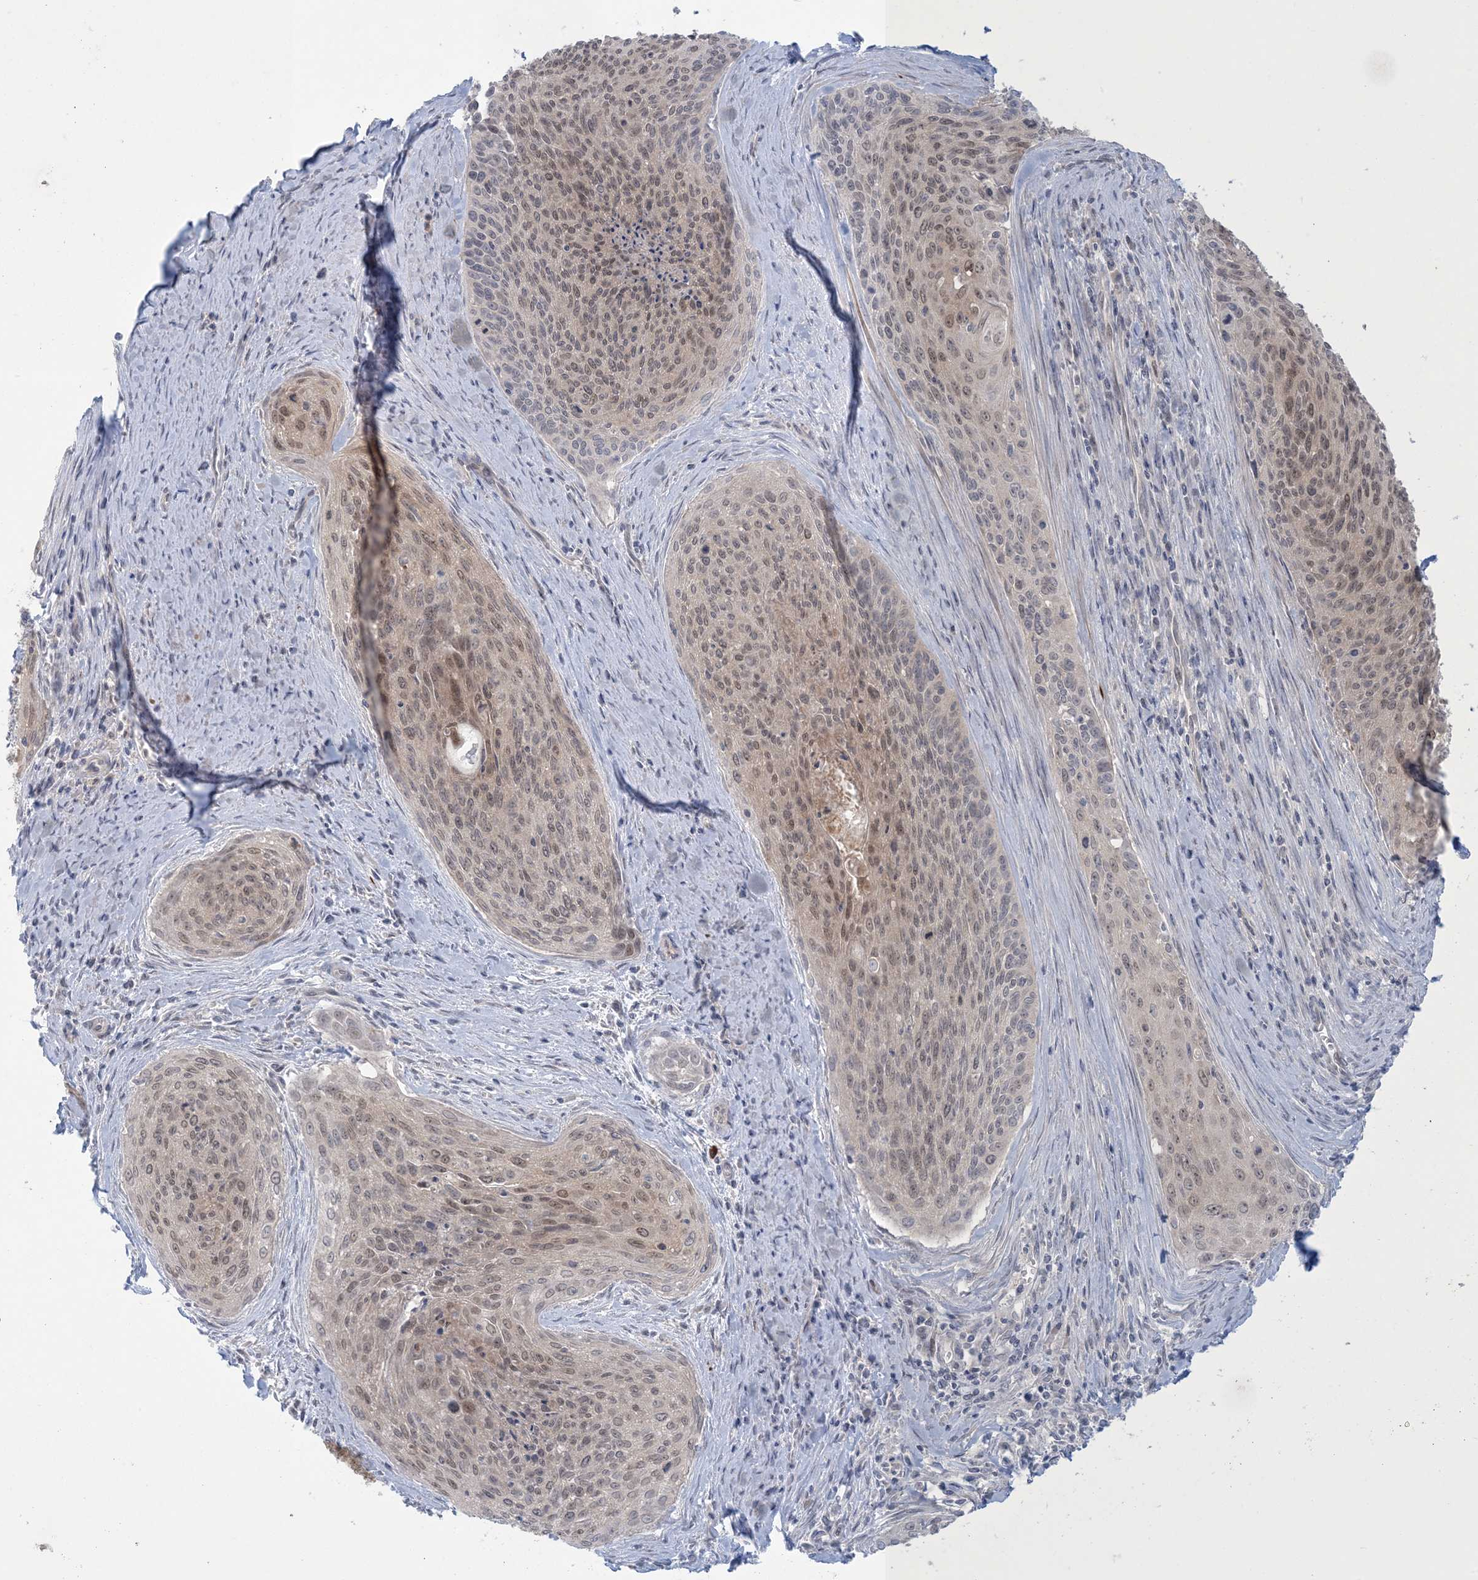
{"staining": {"intensity": "weak", "quantity": "25%-75%", "location": "nuclear"}, "tissue": "cervical cancer", "cell_type": "Tumor cells", "image_type": "cancer", "snomed": [{"axis": "morphology", "description": "Squamous cell carcinoma, NOS"}, {"axis": "topography", "description": "Cervix"}], "caption": "Immunohistochemical staining of cervical cancer (squamous cell carcinoma) exhibits low levels of weak nuclear protein positivity in approximately 25%-75% of tumor cells. The staining was performed using DAB (3,3'-diaminobenzidine), with brown indicating positive protein expression. Nuclei are stained blue with hematoxylin.", "gene": "NRBP2", "patient": {"sex": "female", "age": 55}}